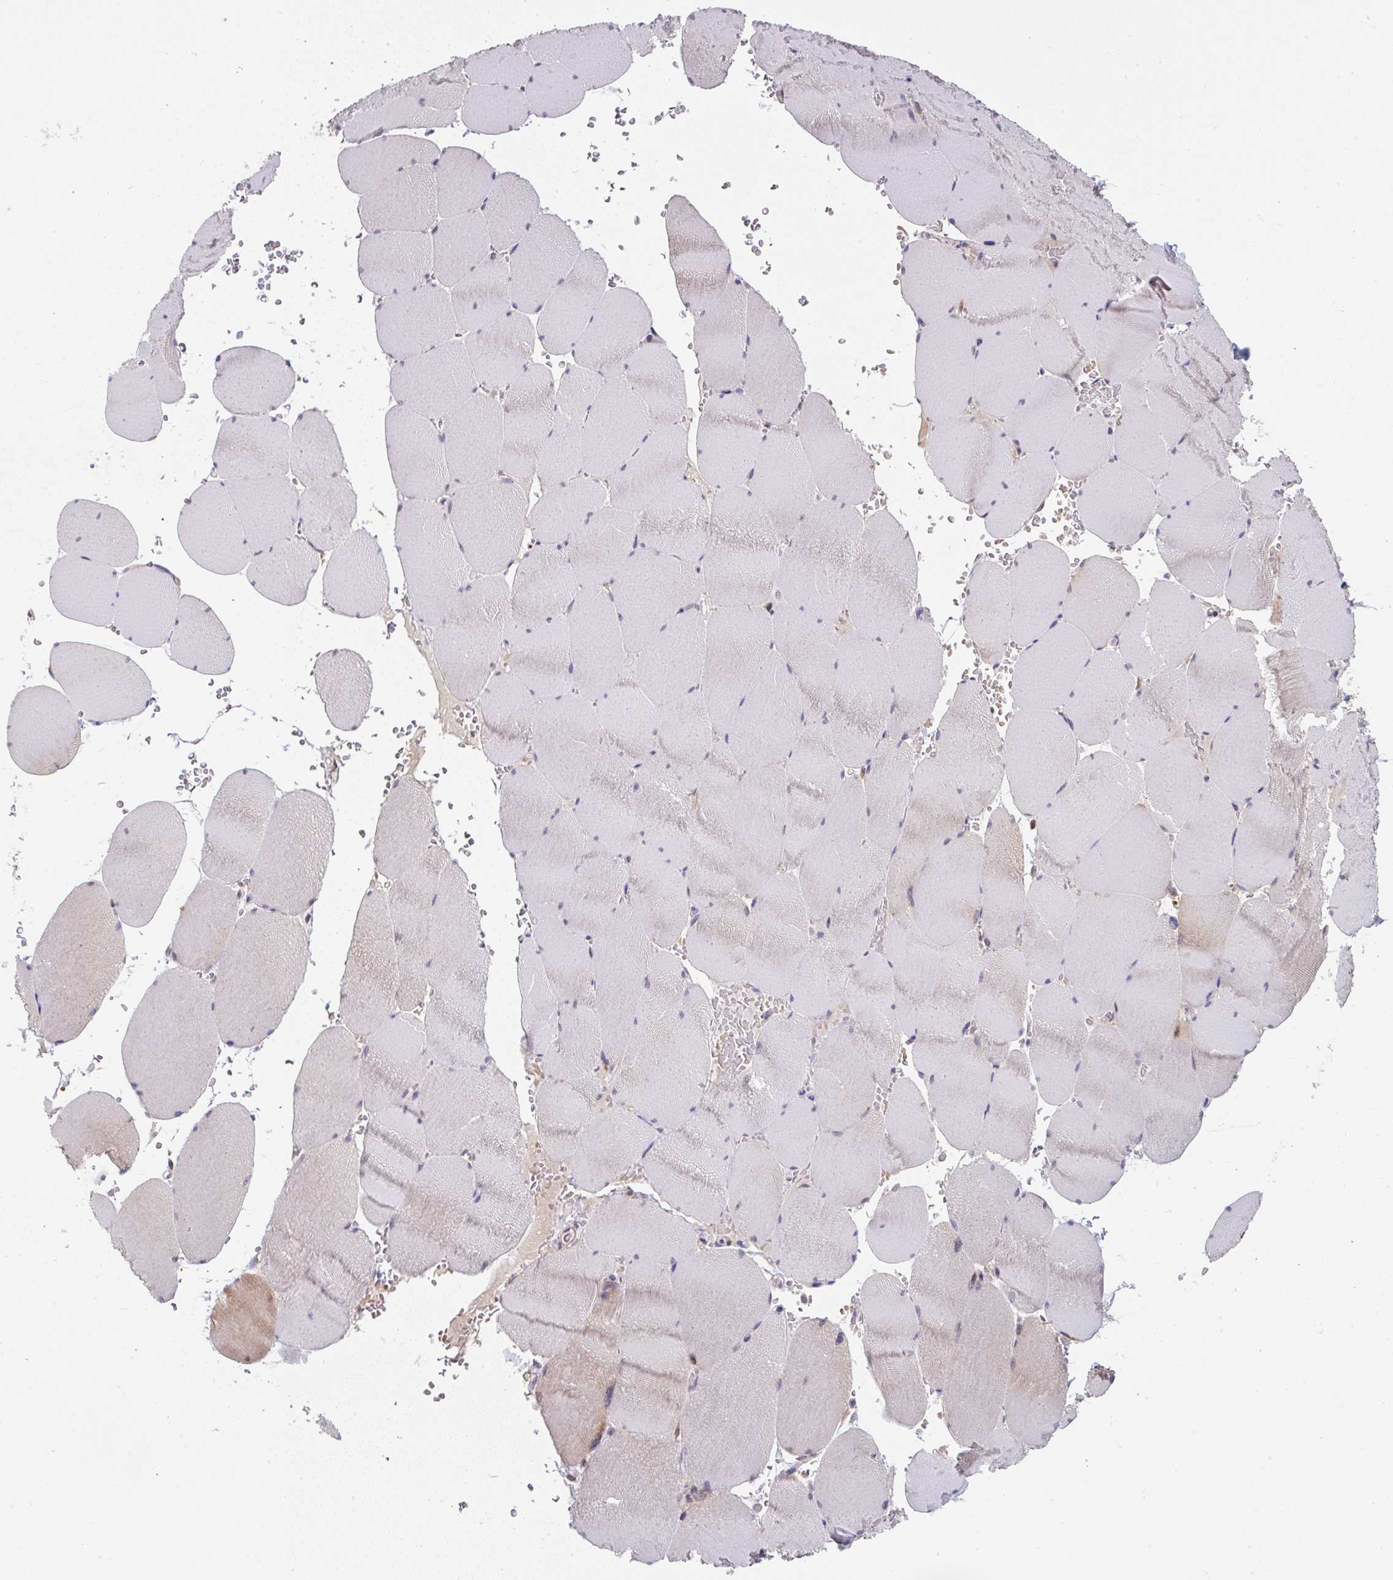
{"staining": {"intensity": "weak", "quantity": "25%-75%", "location": "cytoplasmic/membranous"}, "tissue": "skeletal muscle", "cell_type": "Myocytes", "image_type": "normal", "snomed": [{"axis": "morphology", "description": "Normal tissue, NOS"}, {"axis": "topography", "description": "Skeletal muscle"}, {"axis": "topography", "description": "Head-Neck"}], "caption": "Myocytes display low levels of weak cytoplasmic/membranous expression in about 25%-75% of cells in normal skeletal muscle.", "gene": "ST13", "patient": {"sex": "male", "age": 66}}